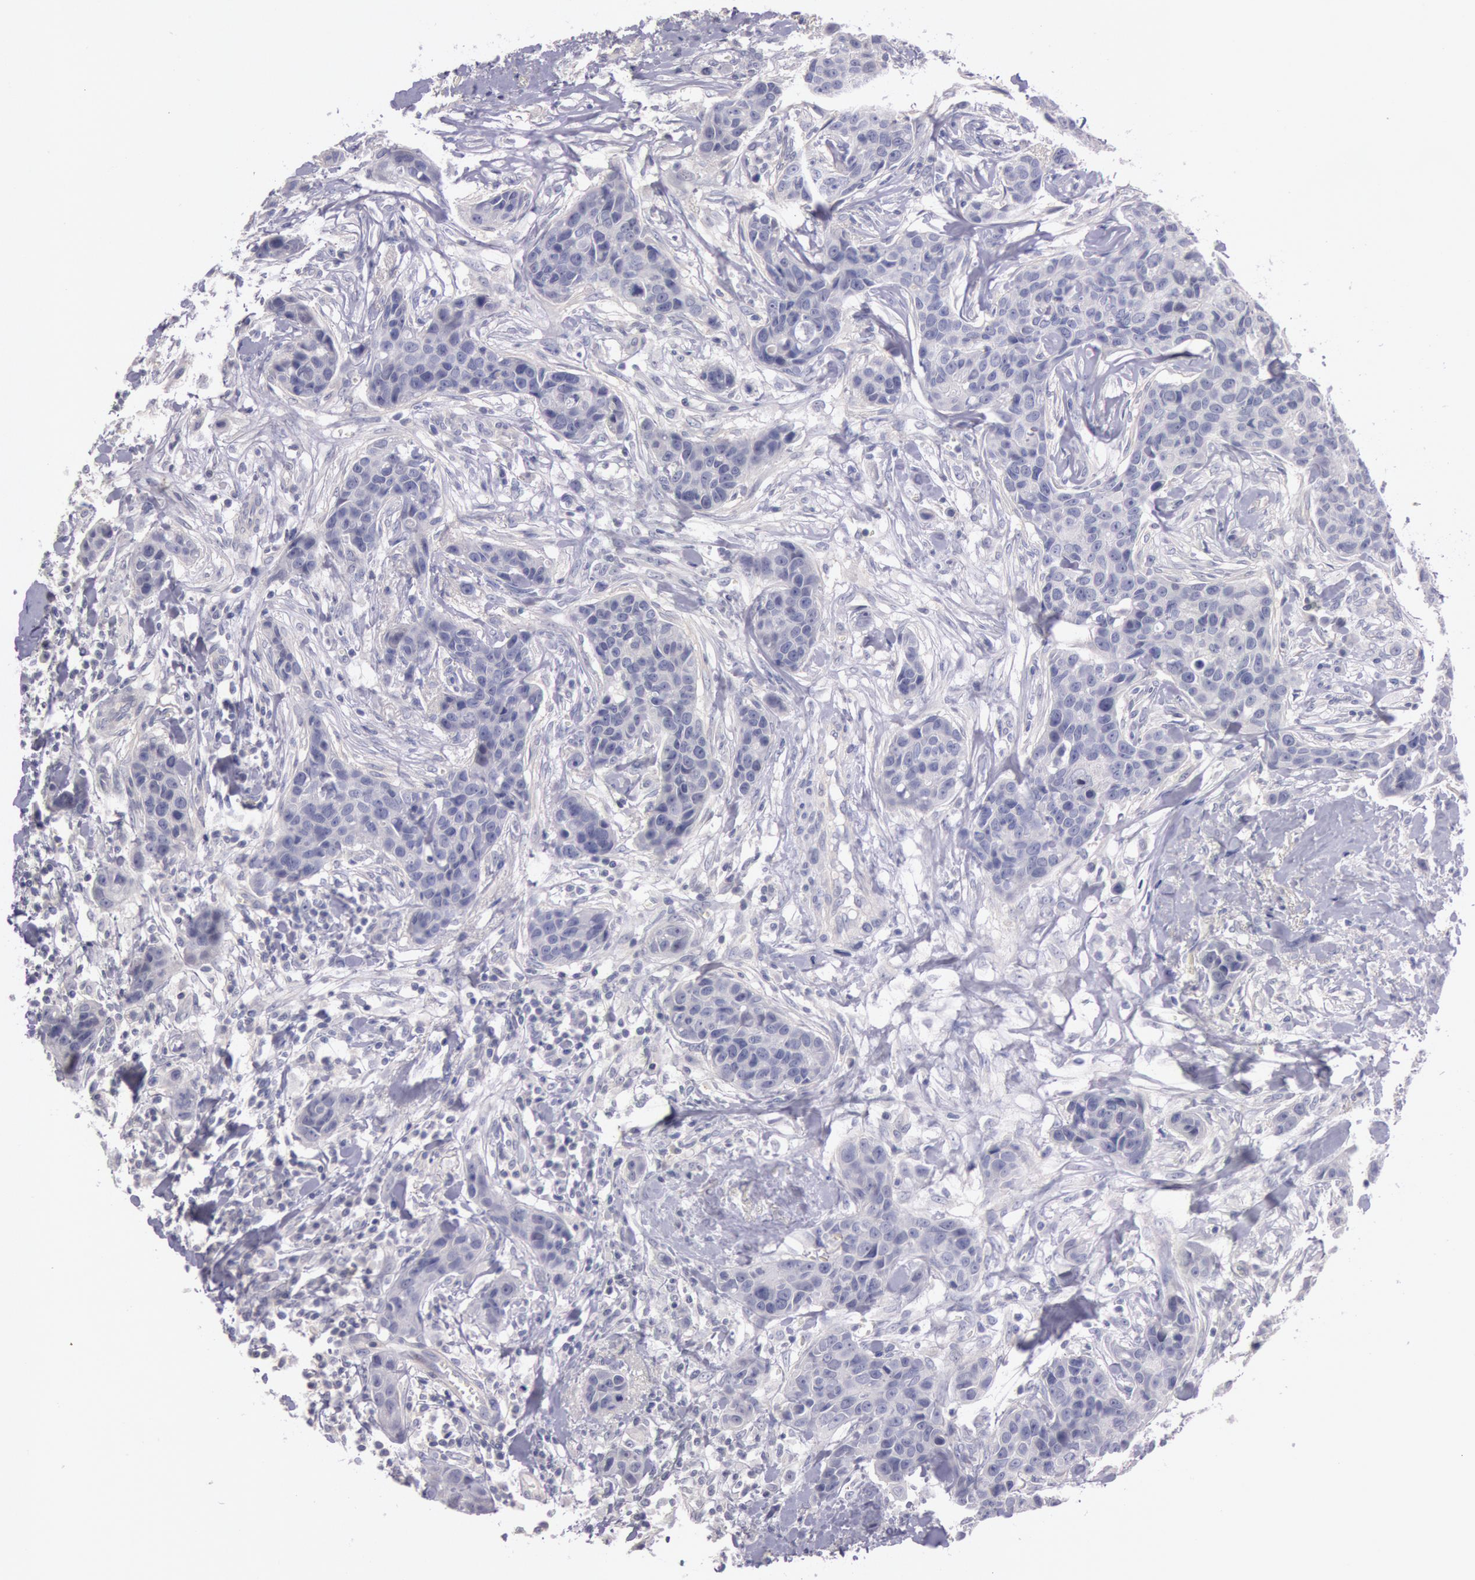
{"staining": {"intensity": "negative", "quantity": "none", "location": "none"}, "tissue": "breast cancer", "cell_type": "Tumor cells", "image_type": "cancer", "snomed": [{"axis": "morphology", "description": "Duct carcinoma"}, {"axis": "topography", "description": "Breast"}], "caption": "The histopathology image reveals no significant staining in tumor cells of breast cancer. (DAB immunohistochemistry (IHC), high magnification).", "gene": "TRIB2", "patient": {"sex": "female", "age": 91}}